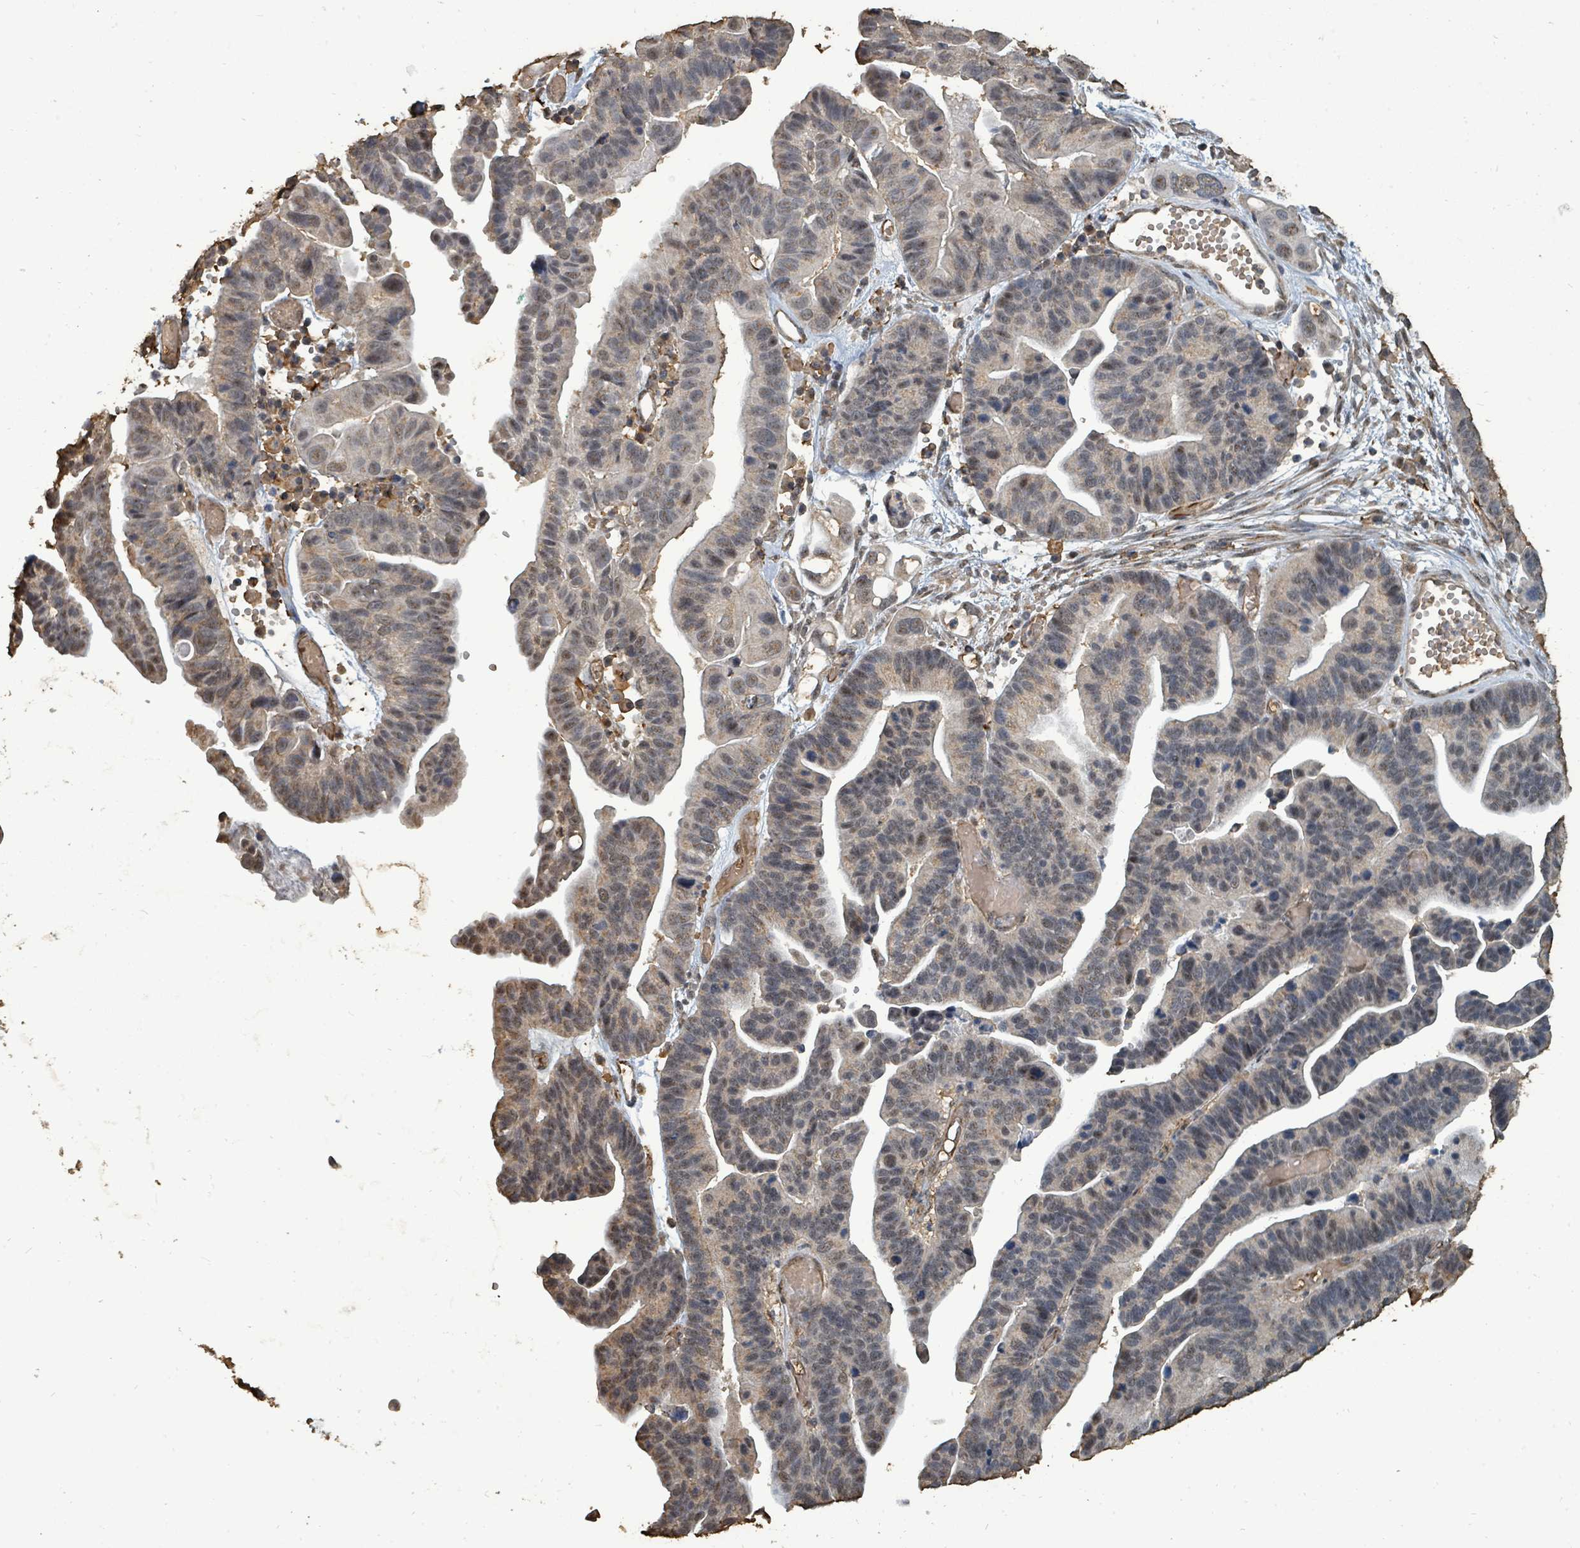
{"staining": {"intensity": "weak", "quantity": "25%-75%", "location": "cytoplasmic/membranous,nuclear"}, "tissue": "ovarian cancer", "cell_type": "Tumor cells", "image_type": "cancer", "snomed": [{"axis": "morphology", "description": "Cystadenocarcinoma, serous, NOS"}, {"axis": "topography", "description": "Ovary"}], "caption": "High-magnification brightfield microscopy of ovarian serous cystadenocarcinoma stained with DAB (3,3'-diaminobenzidine) (brown) and counterstained with hematoxylin (blue). tumor cells exhibit weak cytoplasmic/membranous and nuclear expression is identified in approximately25%-75% of cells. The staining was performed using DAB, with brown indicating positive protein expression. Nuclei are stained blue with hematoxylin.", "gene": "C6orf52", "patient": {"sex": "female", "age": 56}}